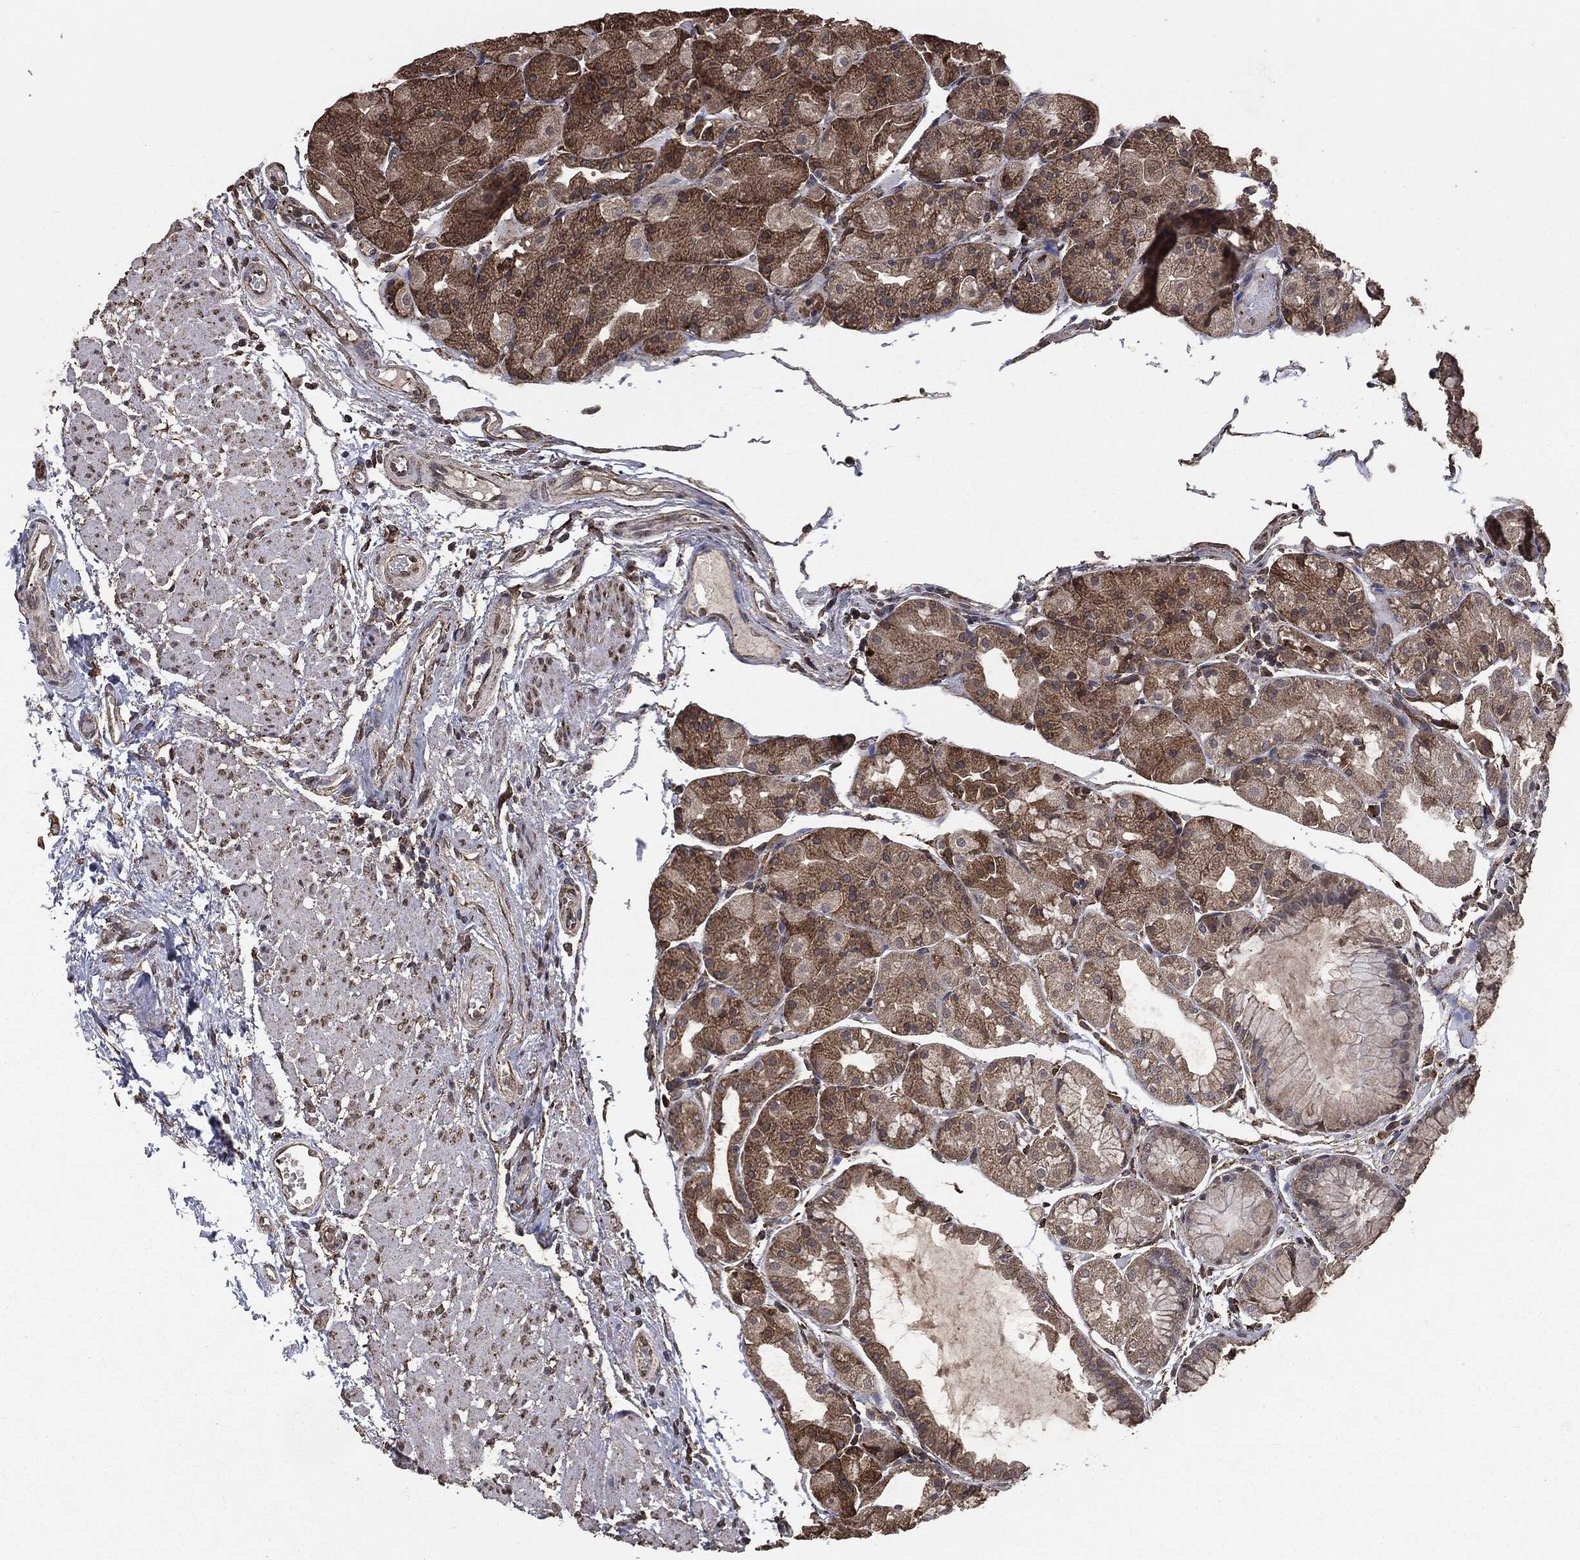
{"staining": {"intensity": "moderate", "quantity": "25%-75%", "location": "cytoplasmic/membranous"}, "tissue": "stomach", "cell_type": "Glandular cells", "image_type": "normal", "snomed": [{"axis": "morphology", "description": "Normal tissue, NOS"}, {"axis": "topography", "description": "Stomach, upper"}], "caption": "Stomach stained with IHC reveals moderate cytoplasmic/membranous staining in about 25%-75% of glandular cells. The protein of interest is stained brown, and the nuclei are stained in blue (DAB IHC with brightfield microscopy, high magnification).", "gene": "MTOR", "patient": {"sex": "male", "age": 72}}